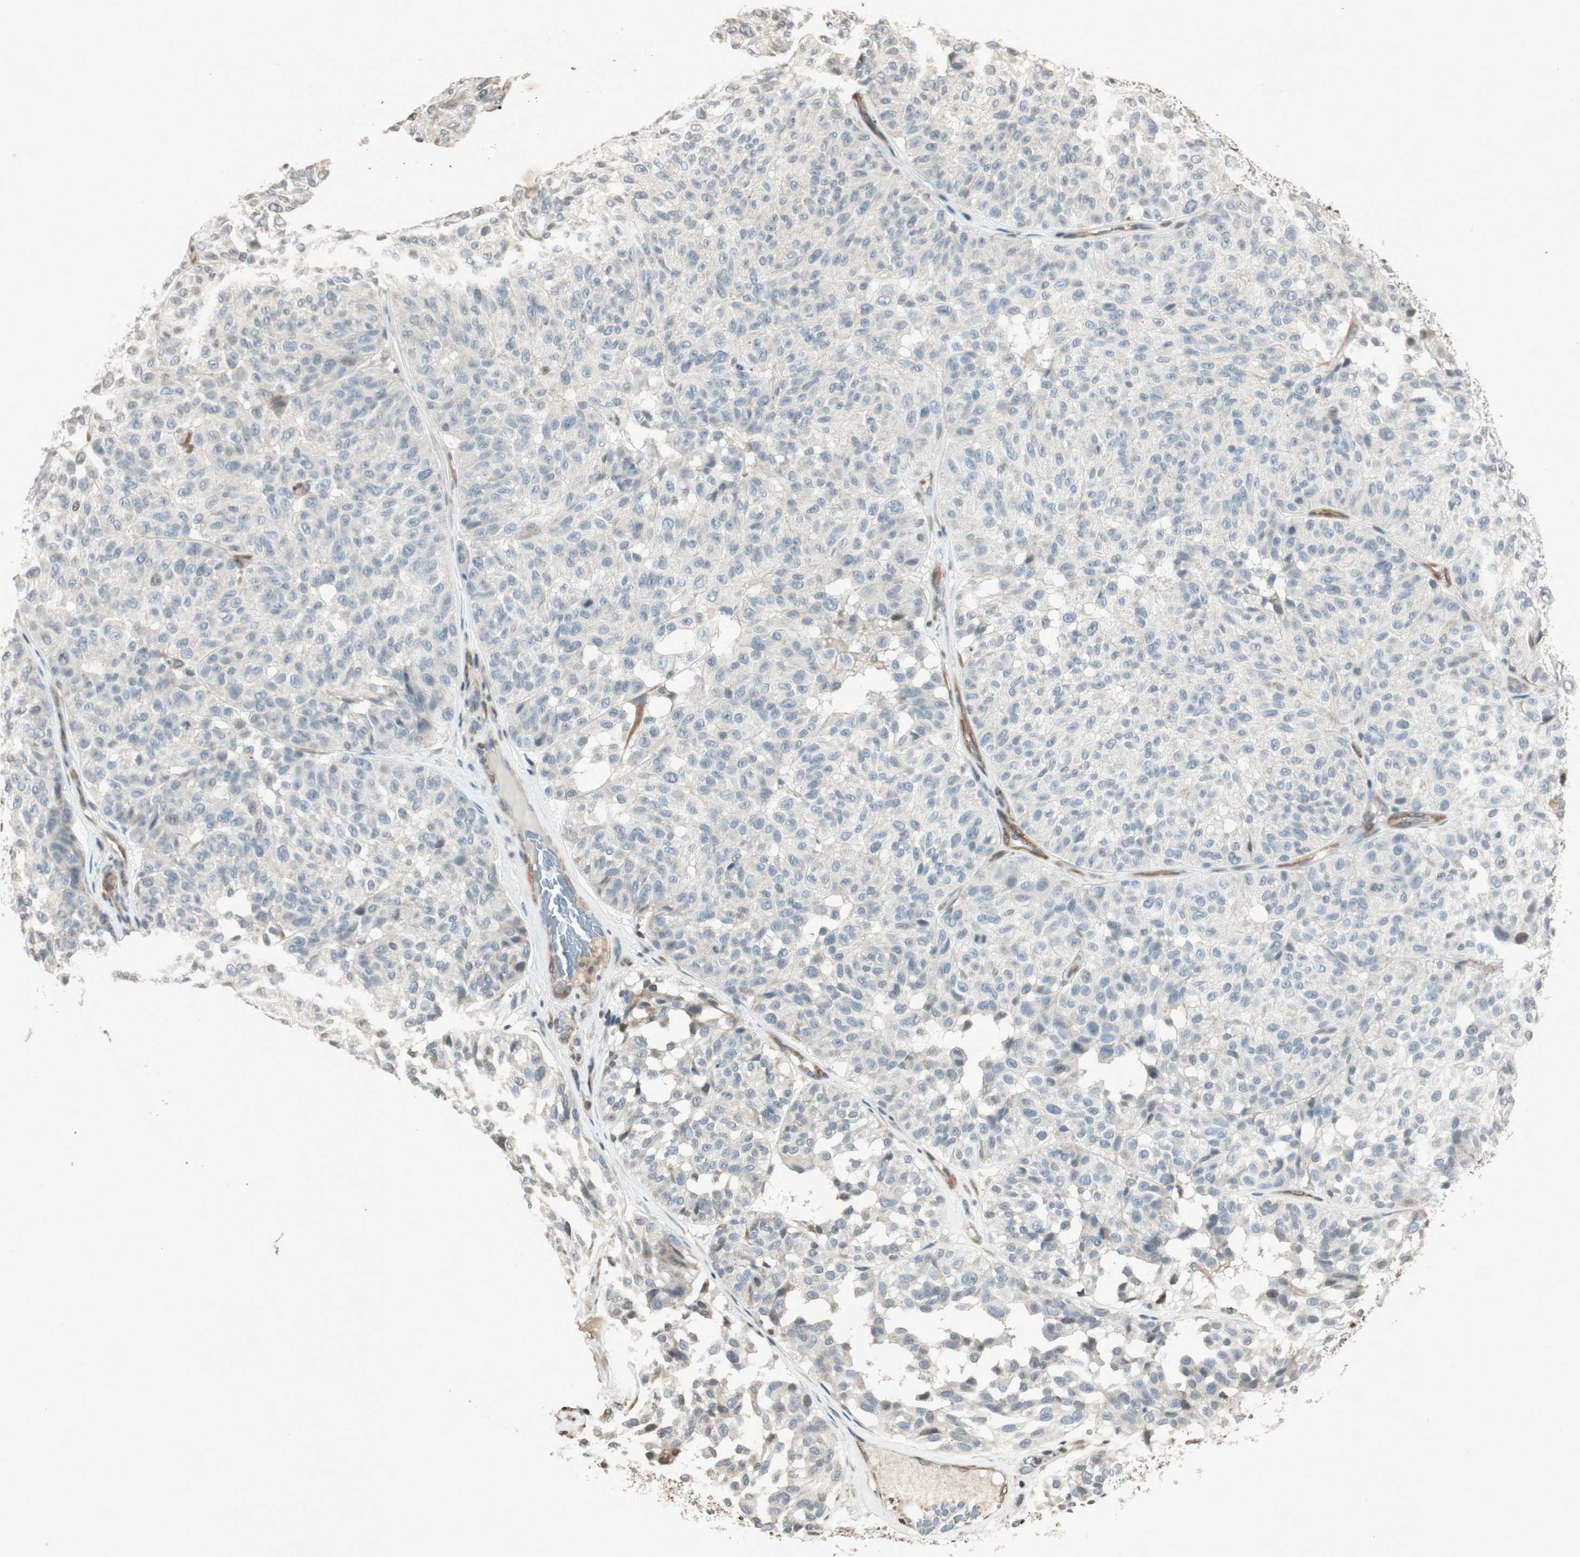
{"staining": {"intensity": "negative", "quantity": "none", "location": "none"}, "tissue": "melanoma", "cell_type": "Tumor cells", "image_type": "cancer", "snomed": [{"axis": "morphology", "description": "Malignant melanoma, NOS"}, {"axis": "topography", "description": "Skin"}], "caption": "Immunohistochemical staining of human malignant melanoma exhibits no significant expression in tumor cells.", "gene": "PRKG1", "patient": {"sex": "female", "age": 46}}